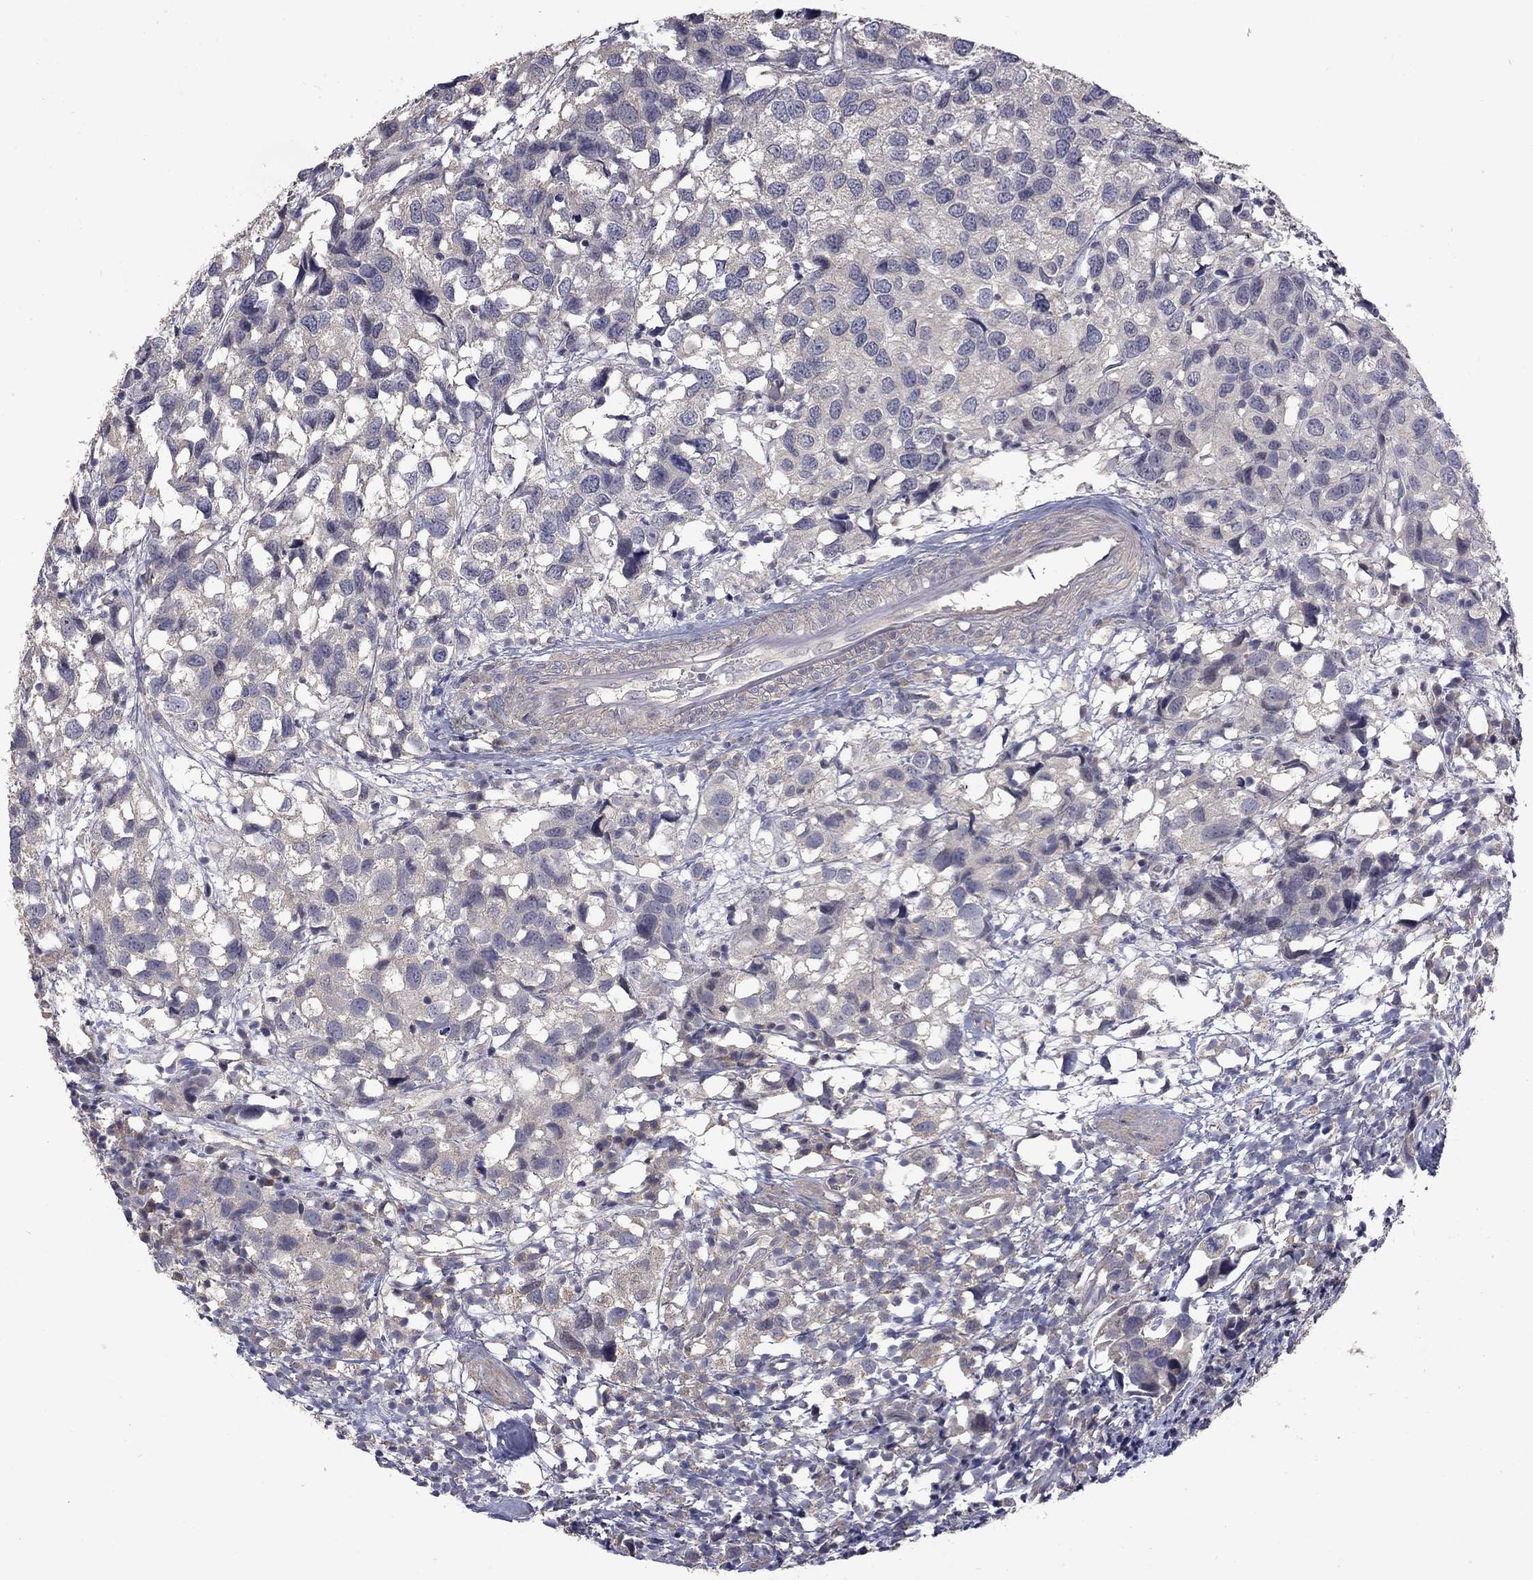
{"staining": {"intensity": "negative", "quantity": "none", "location": "none"}, "tissue": "urothelial cancer", "cell_type": "Tumor cells", "image_type": "cancer", "snomed": [{"axis": "morphology", "description": "Urothelial carcinoma, High grade"}, {"axis": "topography", "description": "Urinary bladder"}], "caption": "DAB immunohistochemical staining of high-grade urothelial carcinoma exhibits no significant expression in tumor cells. (DAB (3,3'-diaminobenzidine) immunohistochemistry visualized using brightfield microscopy, high magnification).", "gene": "SLC39A14", "patient": {"sex": "male", "age": 79}}